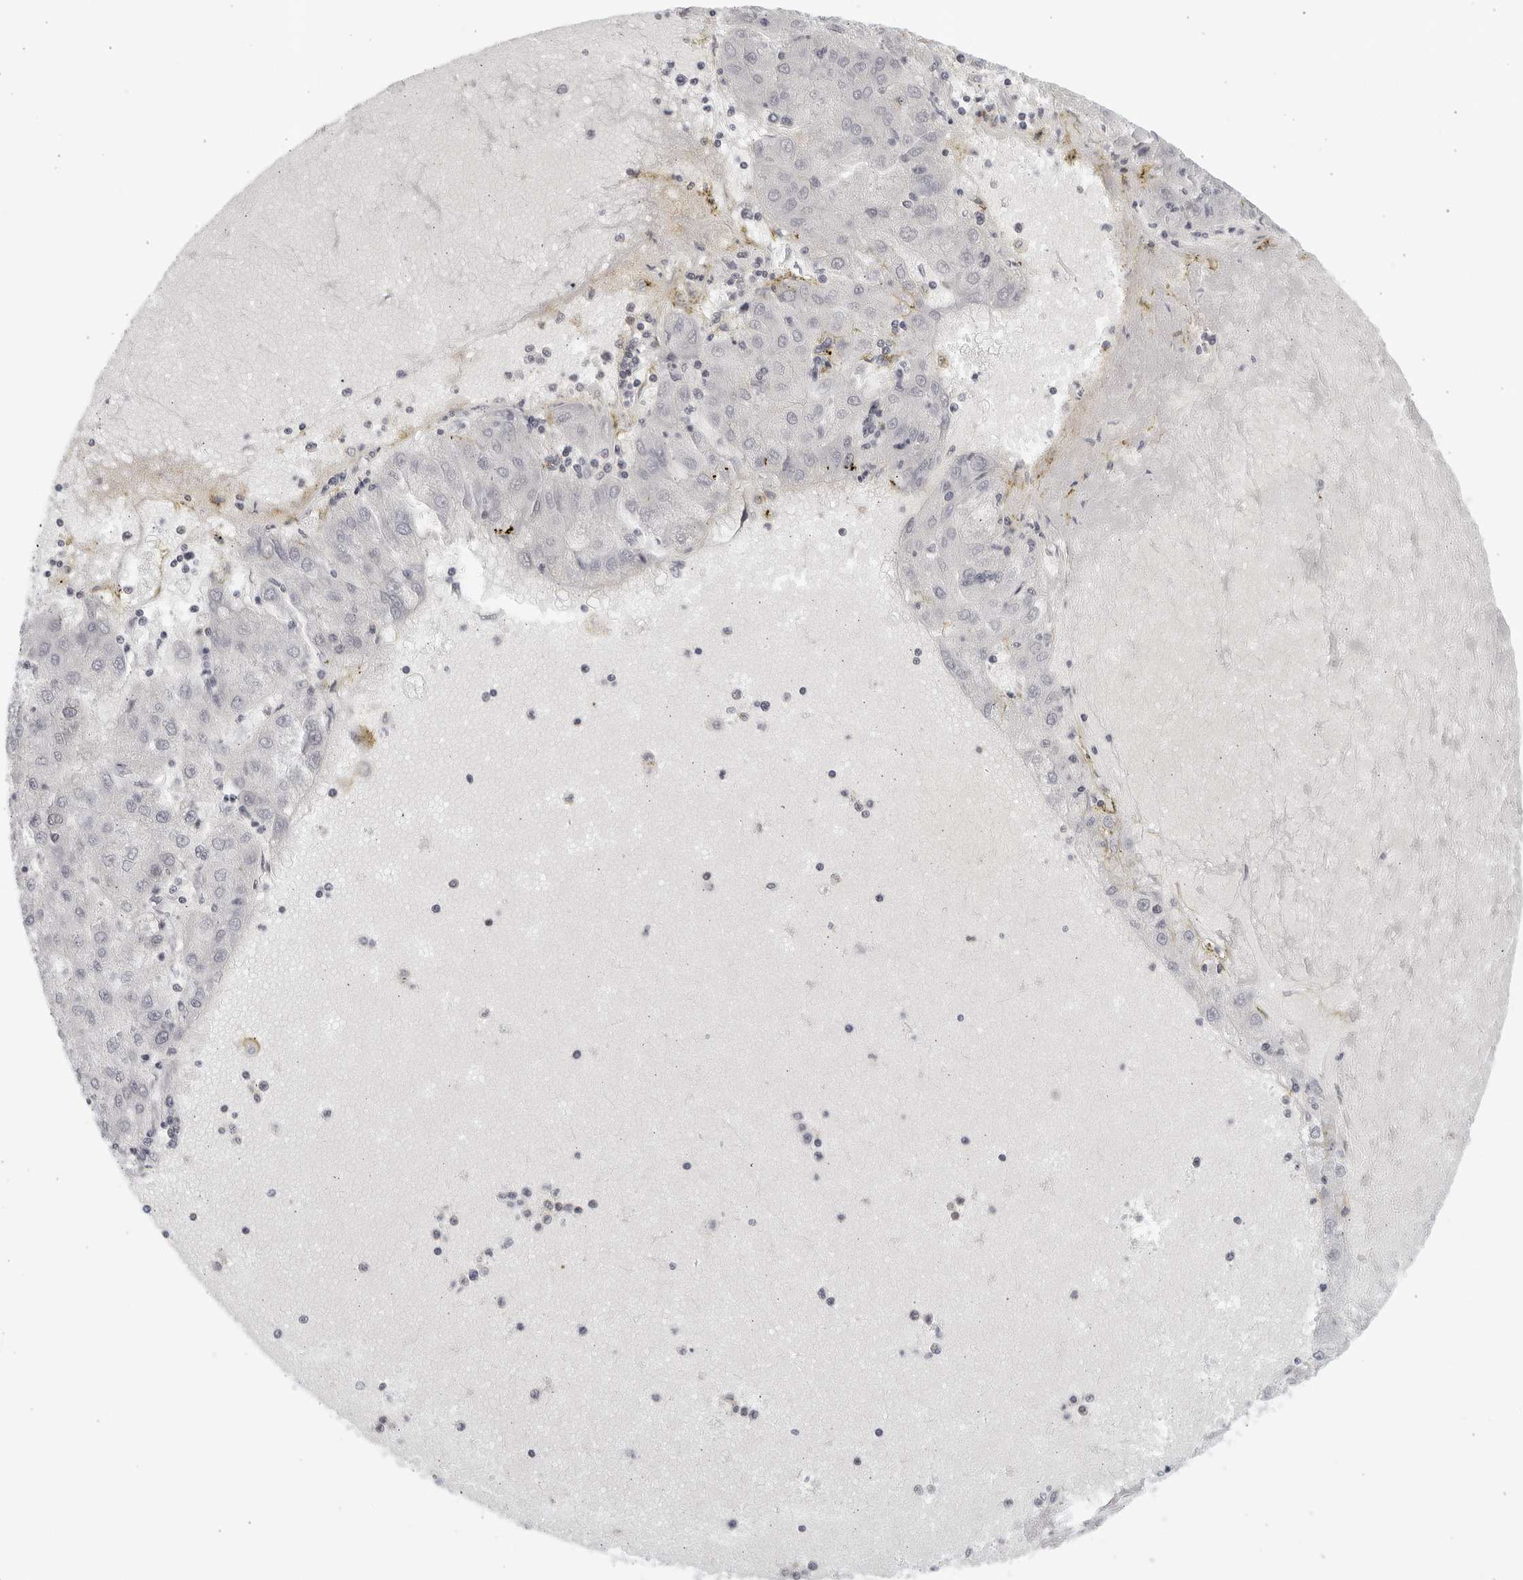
{"staining": {"intensity": "negative", "quantity": "none", "location": "none"}, "tissue": "liver cancer", "cell_type": "Tumor cells", "image_type": "cancer", "snomed": [{"axis": "morphology", "description": "Carcinoma, Hepatocellular, NOS"}, {"axis": "topography", "description": "Liver"}], "caption": "Liver cancer stained for a protein using immunohistochemistry reveals no staining tumor cells.", "gene": "SERTAD4", "patient": {"sex": "male", "age": 72}}